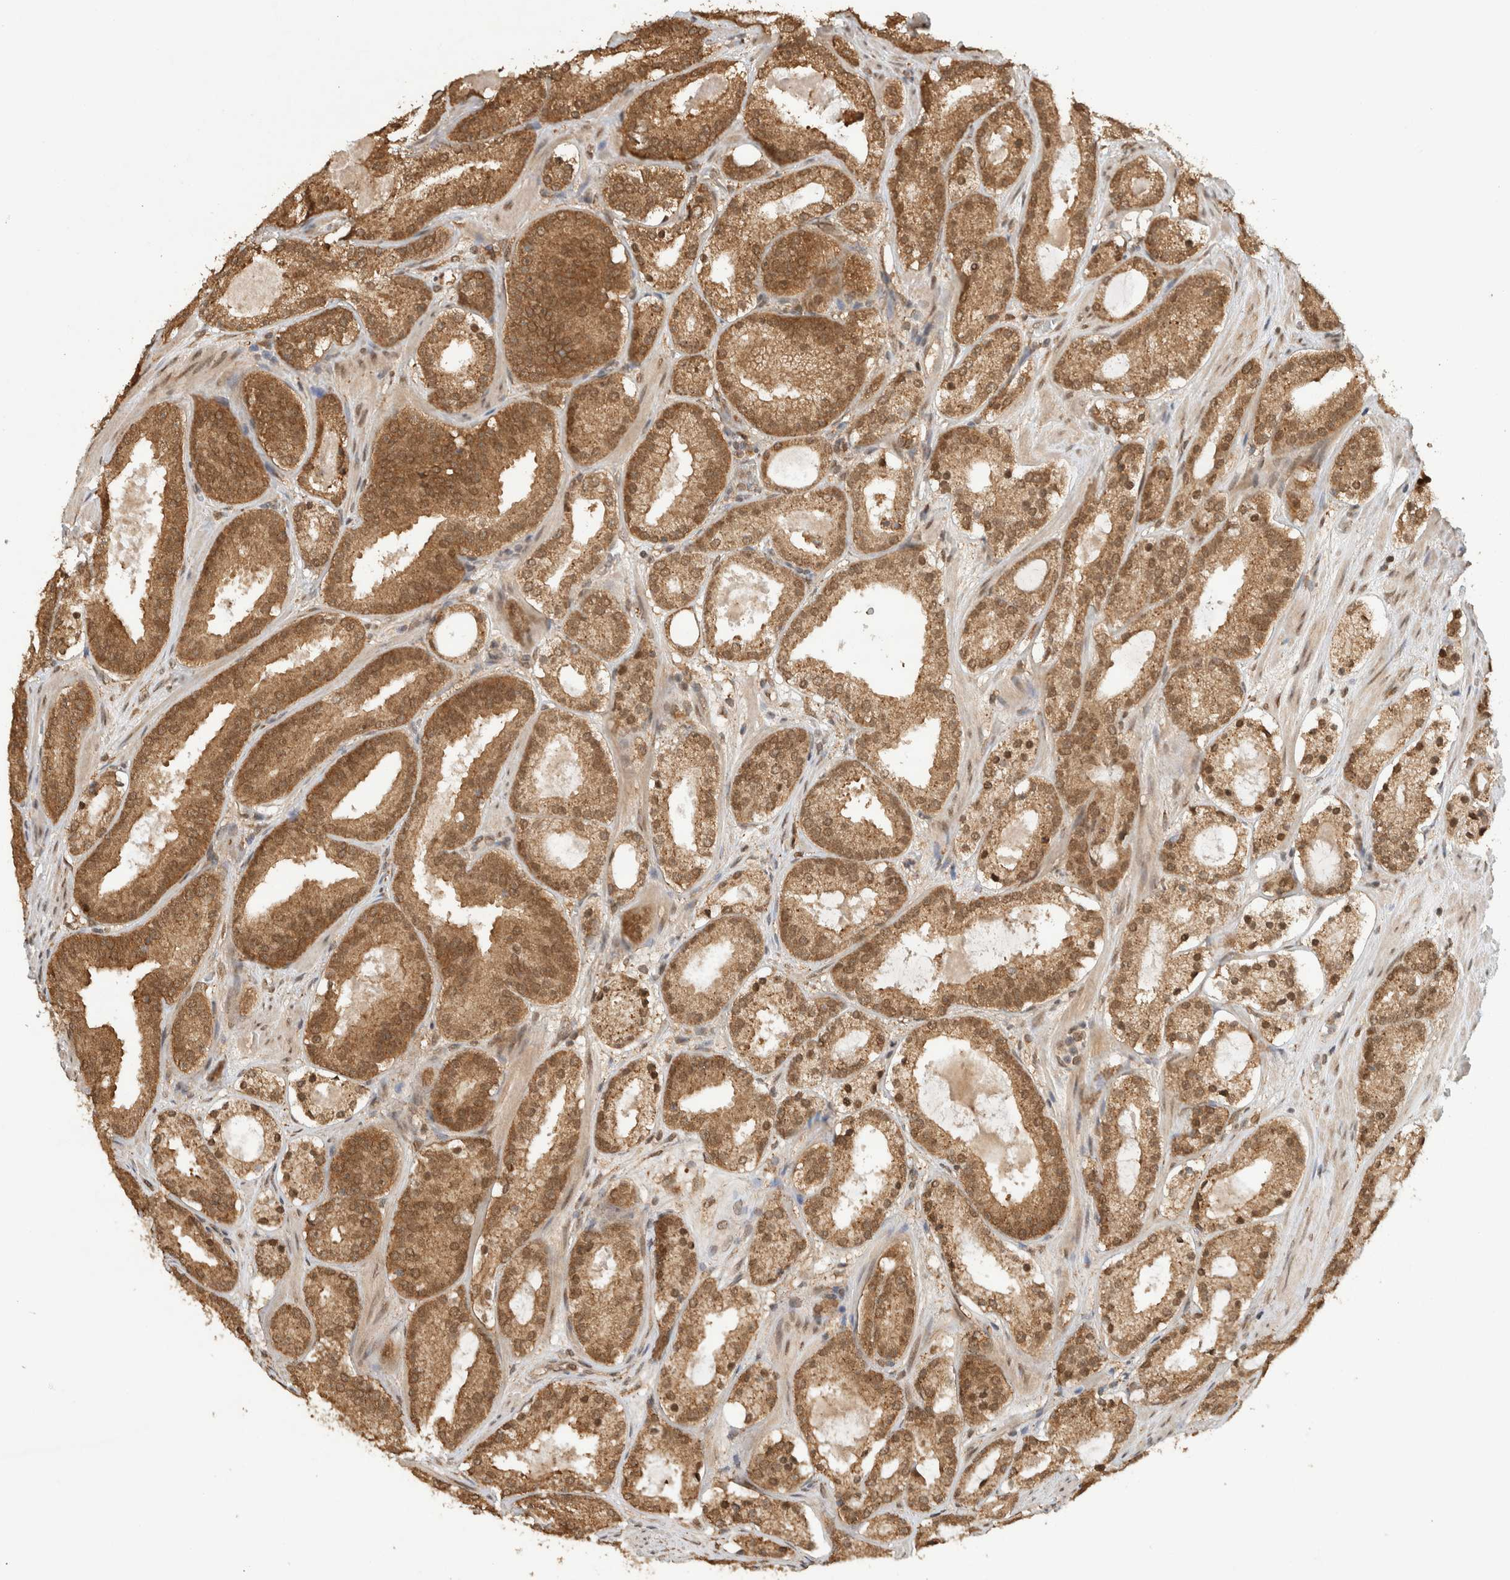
{"staining": {"intensity": "moderate", "quantity": ">75%", "location": "cytoplasmic/membranous,nuclear"}, "tissue": "prostate cancer", "cell_type": "Tumor cells", "image_type": "cancer", "snomed": [{"axis": "morphology", "description": "Adenocarcinoma, Low grade"}, {"axis": "topography", "description": "Prostate"}], "caption": "Moderate cytoplasmic/membranous and nuclear staining for a protein is seen in about >75% of tumor cells of prostate cancer (adenocarcinoma (low-grade)) using immunohistochemistry.", "gene": "C1orf21", "patient": {"sex": "male", "age": 69}}